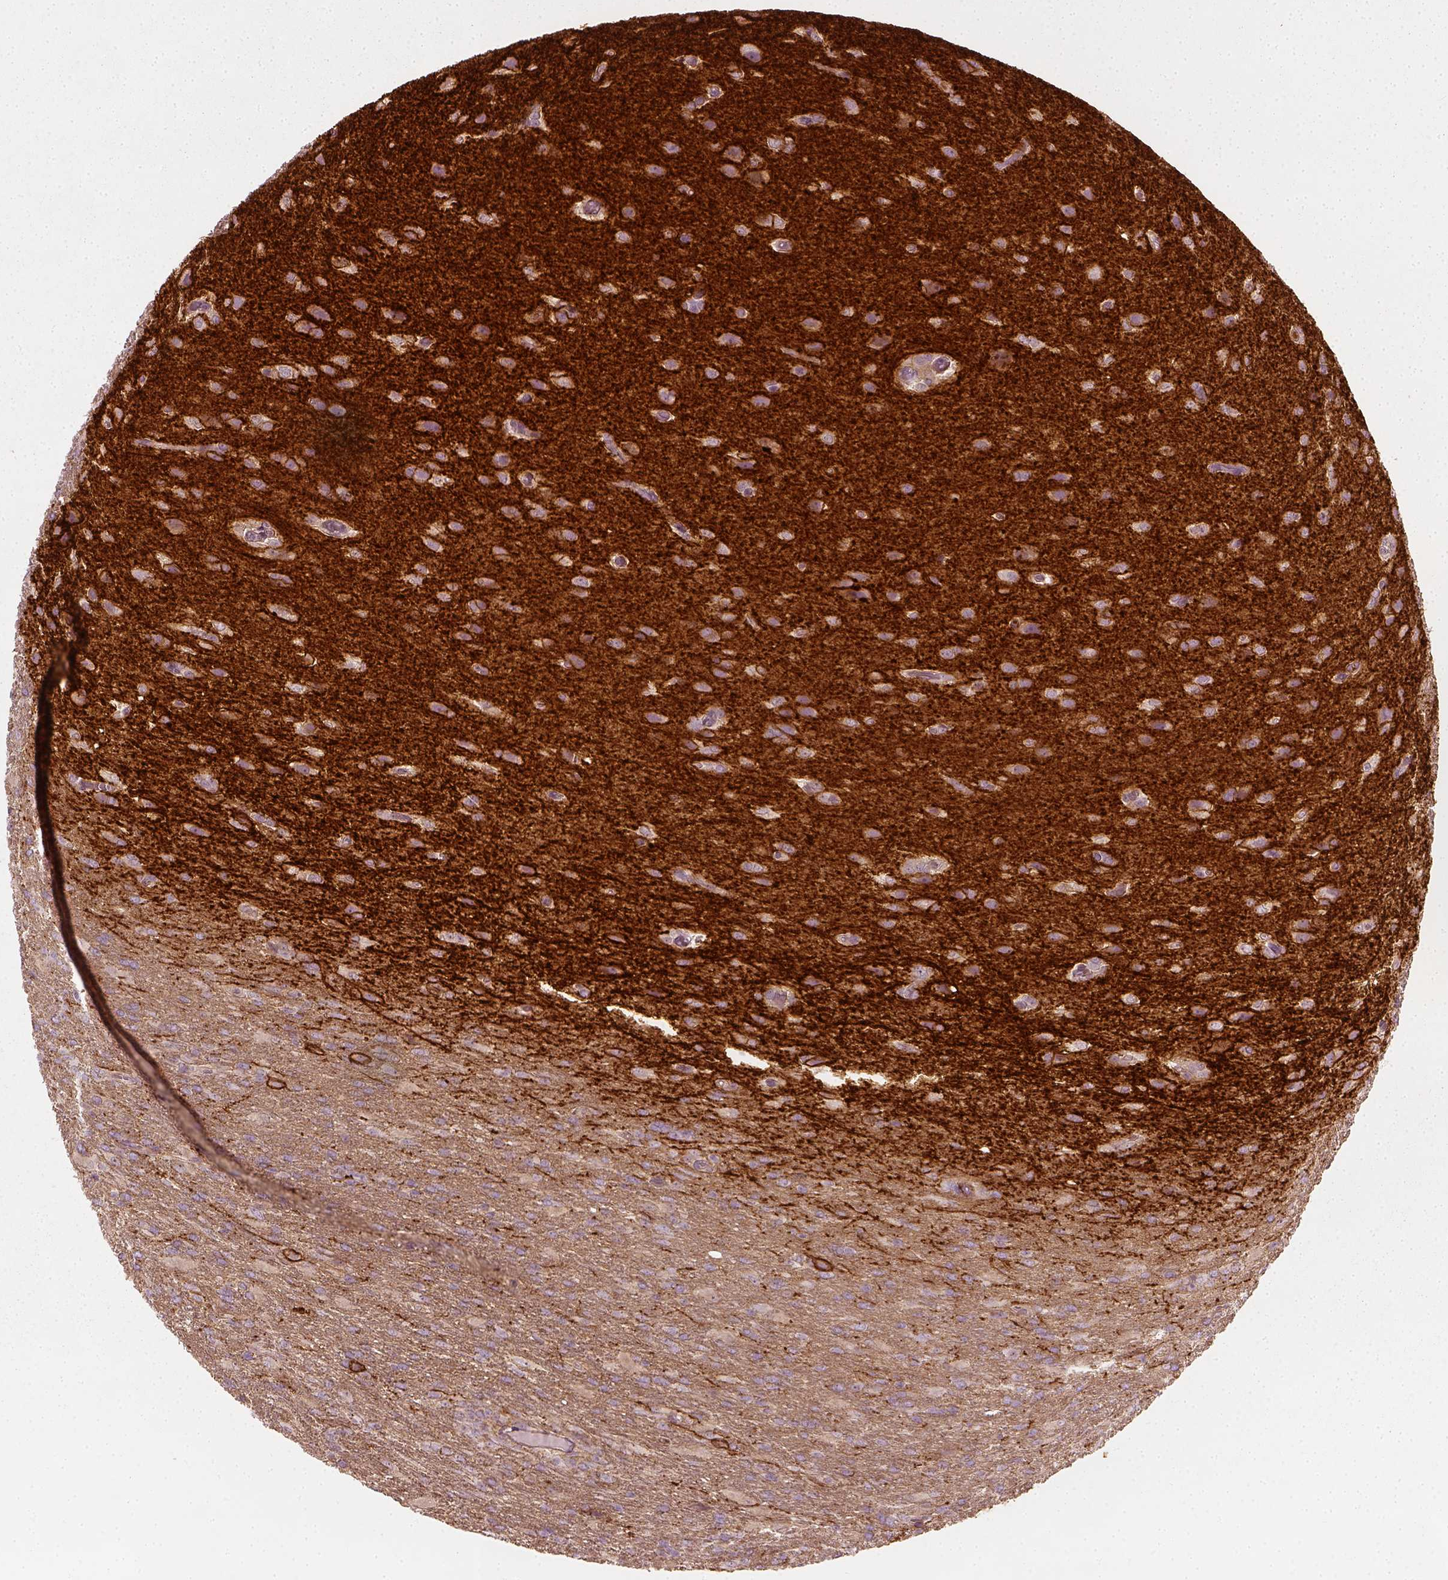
{"staining": {"intensity": "negative", "quantity": "none", "location": "none"}, "tissue": "glioma", "cell_type": "Tumor cells", "image_type": "cancer", "snomed": [{"axis": "morphology", "description": "Glioma, malignant, High grade"}, {"axis": "topography", "description": "Brain"}], "caption": "IHC image of neoplastic tissue: human malignant high-grade glioma stained with DAB displays no significant protein expression in tumor cells.", "gene": "NPTN", "patient": {"sex": "male", "age": 68}}